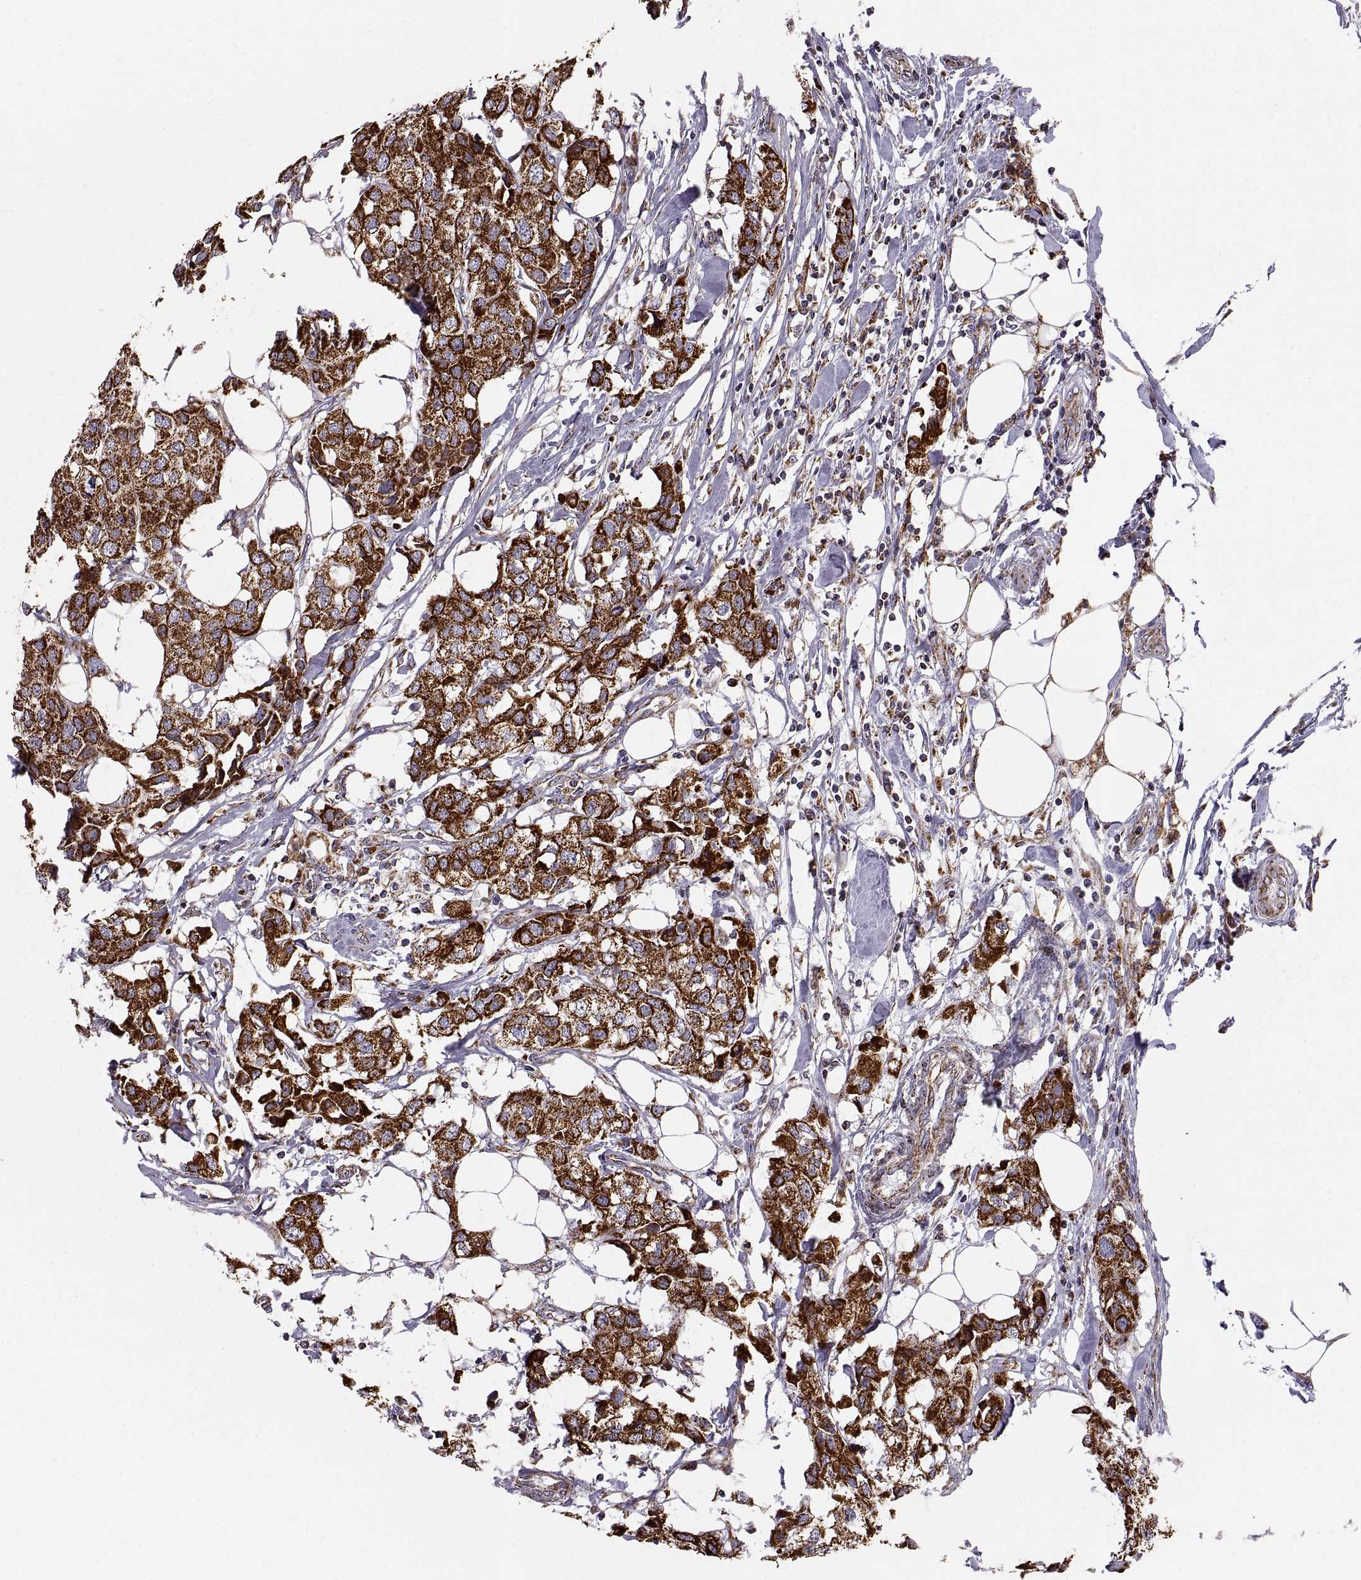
{"staining": {"intensity": "strong", "quantity": ">75%", "location": "cytoplasmic/membranous"}, "tissue": "breast cancer", "cell_type": "Tumor cells", "image_type": "cancer", "snomed": [{"axis": "morphology", "description": "Duct carcinoma"}, {"axis": "topography", "description": "Breast"}], "caption": "The photomicrograph demonstrates immunohistochemical staining of breast invasive ductal carcinoma. There is strong cytoplasmic/membranous positivity is identified in about >75% of tumor cells.", "gene": "ARSD", "patient": {"sex": "female", "age": 80}}